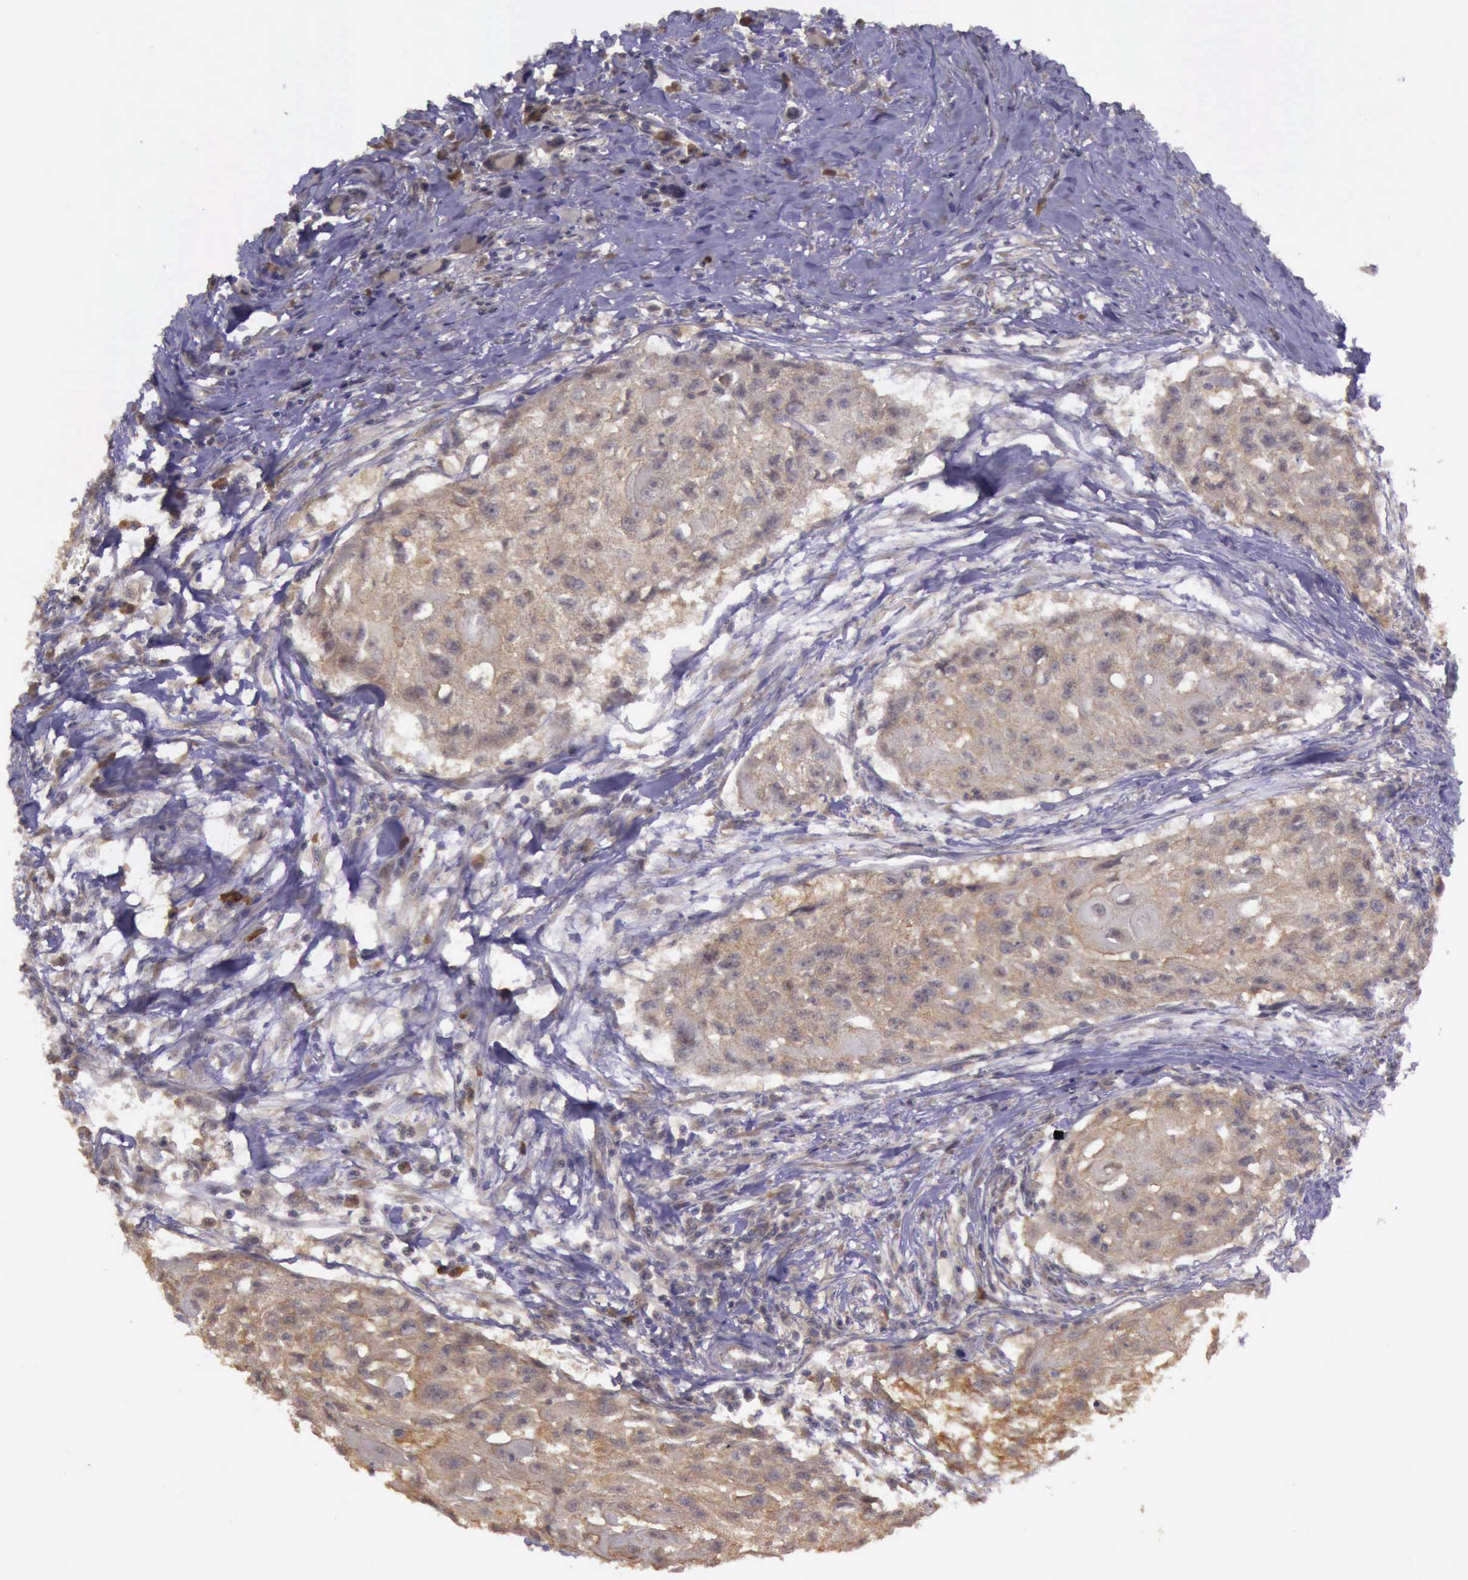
{"staining": {"intensity": "moderate", "quantity": ">75%", "location": "cytoplasmic/membranous"}, "tissue": "head and neck cancer", "cell_type": "Tumor cells", "image_type": "cancer", "snomed": [{"axis": "morphology", "description": "Squamous cell carcinoma, NOS"}, {"axis": "topography", "description": "Head-Neck"}], "caption": "Tumor cells reveal medium levels of moderate cytoplasmic/membranous positivity in approximately >75% of cells in human head and neck cancer (squamous cell carcinoma).", "gene": "EIF5", "patient": {"sex": "male", "age": 64}}